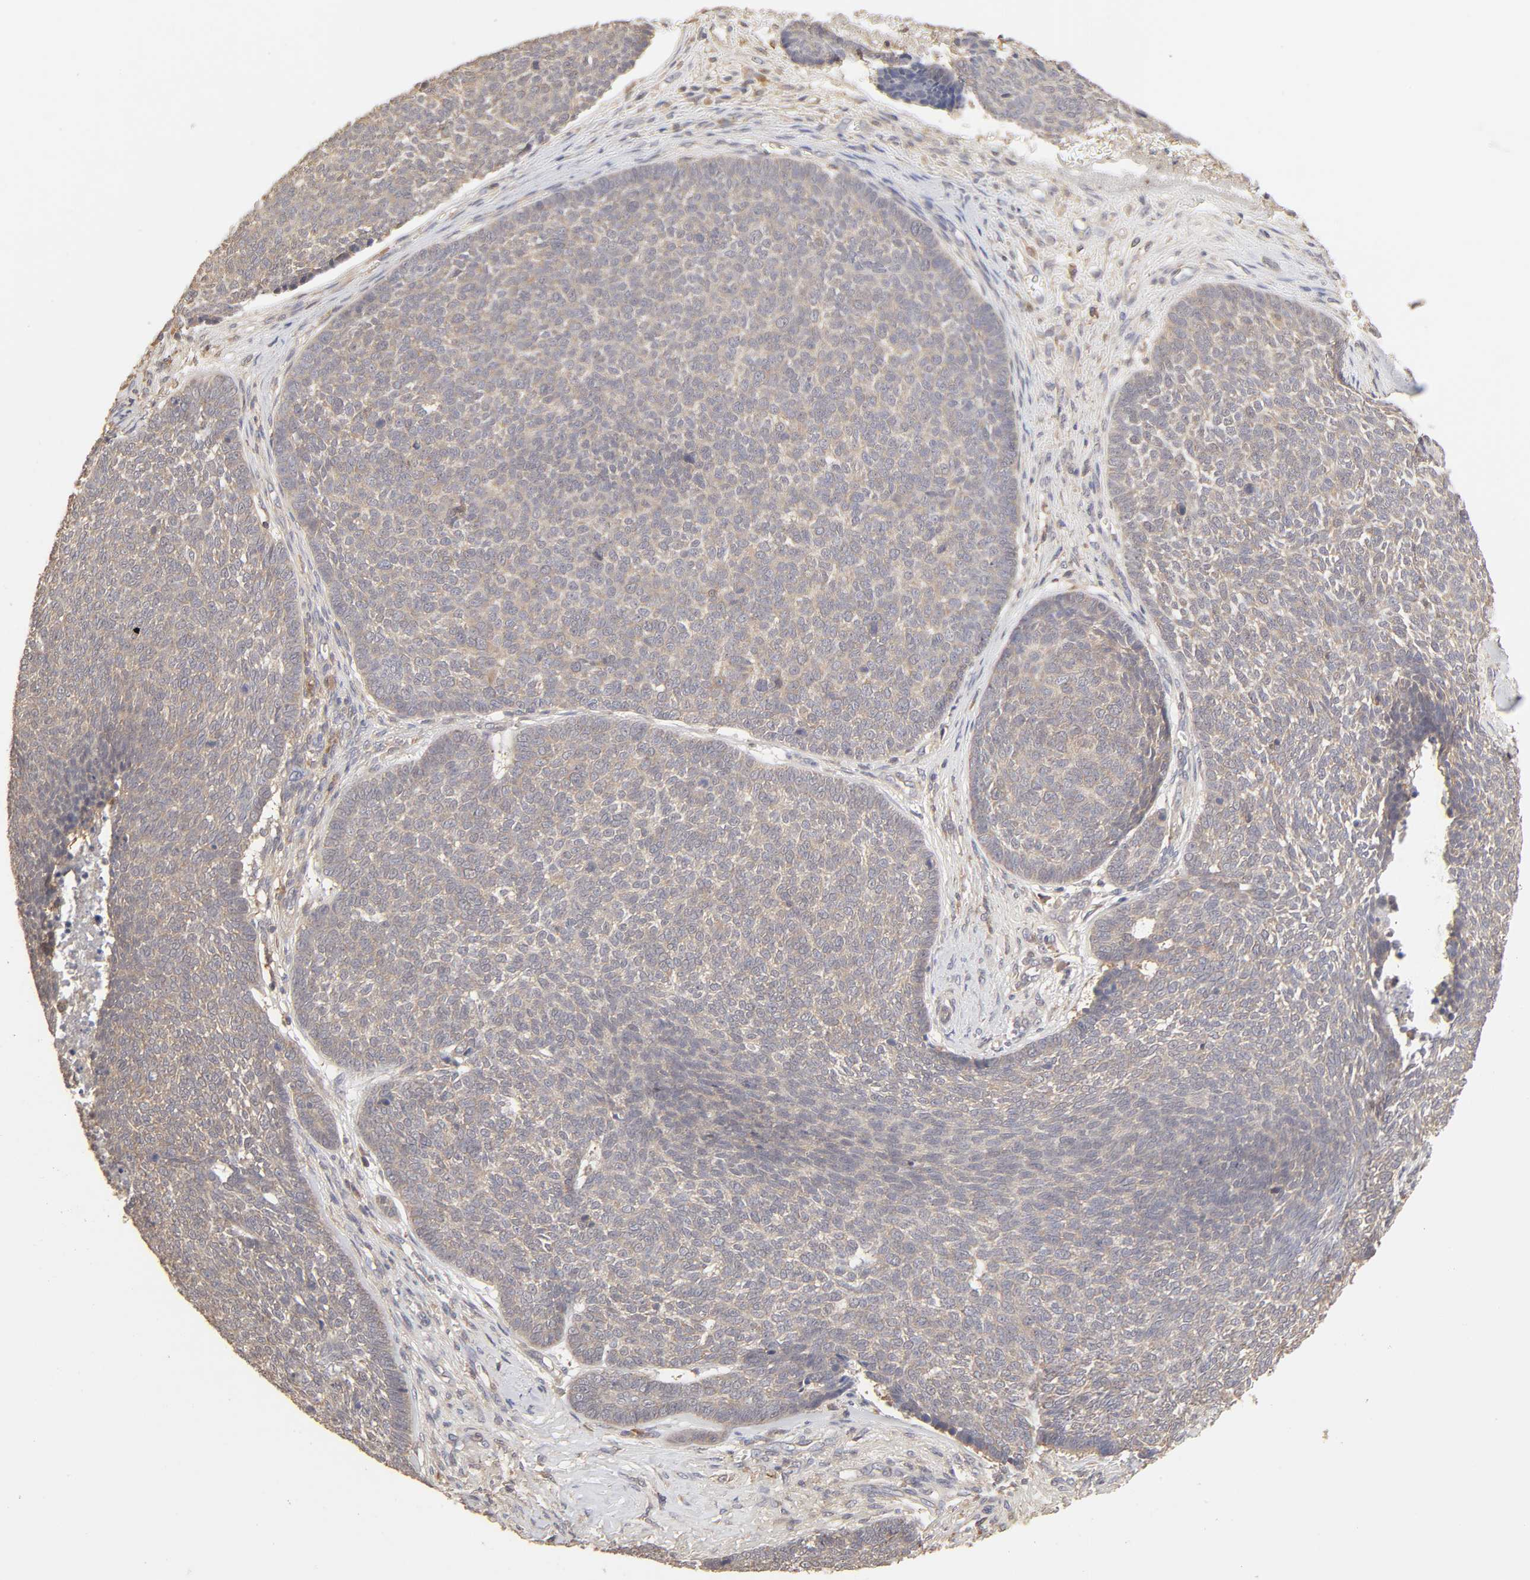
{"staining": {"intensity": "weak", "quantity": "<25%", "location": "cytoplasmic/membranous"}, "tissue": "skin cancer", "cell_type": "Tumor cells", "image_type": "cancer", "snomed": [{"axis": "morphology", "description": "Basal cell carcinoma"}, {"axis": "topography", "description": "Skin"}], "caption": "Skin cancer (basal cell carcinoma) was stained to show a protein in brown. There is no significant expression in tumor cells. (DAB (3,3'-diaminobenzidine) immunohistochemistry, high magnification).", "gene": "AP1G2", "patient": {"sex": "male", "age": 84}}